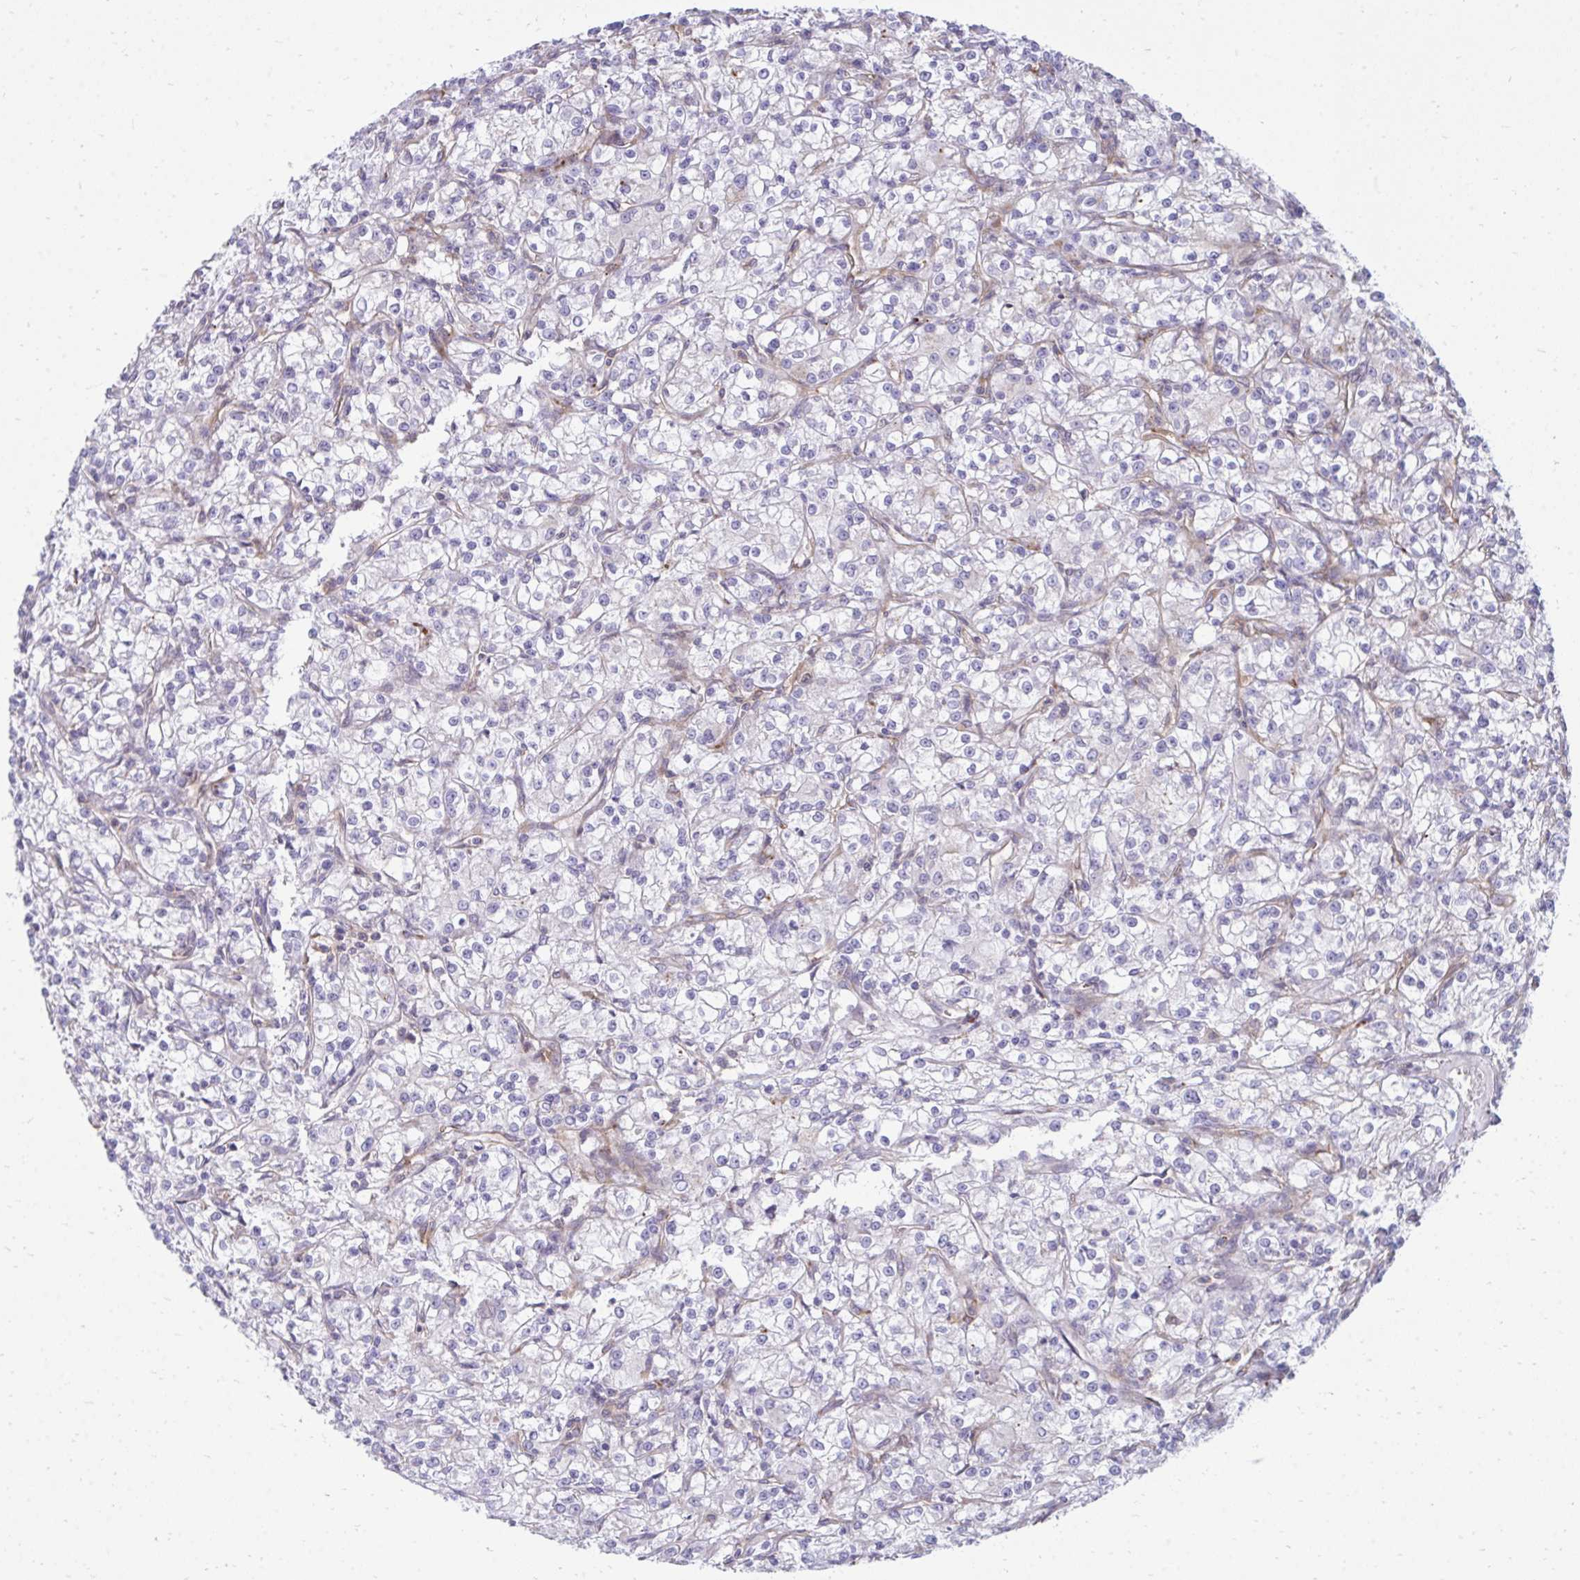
{"staining": {"intensity": "negative", "quantity": "none", "location": "none"}, "tissue": "renal cancer", "cell_type": "Tumor cells", "image_type": "cancer", "snomed": [{"axis": "morphology", "description": "Adenocarcinoma, NOS"}, {"axis": "topography", "description": "Kidney"}], "caption": "High magnification brightfield microscopy of adenocarcinoma (renal) stained with DAB (3,3'-diaminobenzidine) (brown) and counterstained with hematoxylin (blue): tumor cells show no significant positivity.", "gene": "ASAP1", "patient": {"sex": "female", "age": 59}}